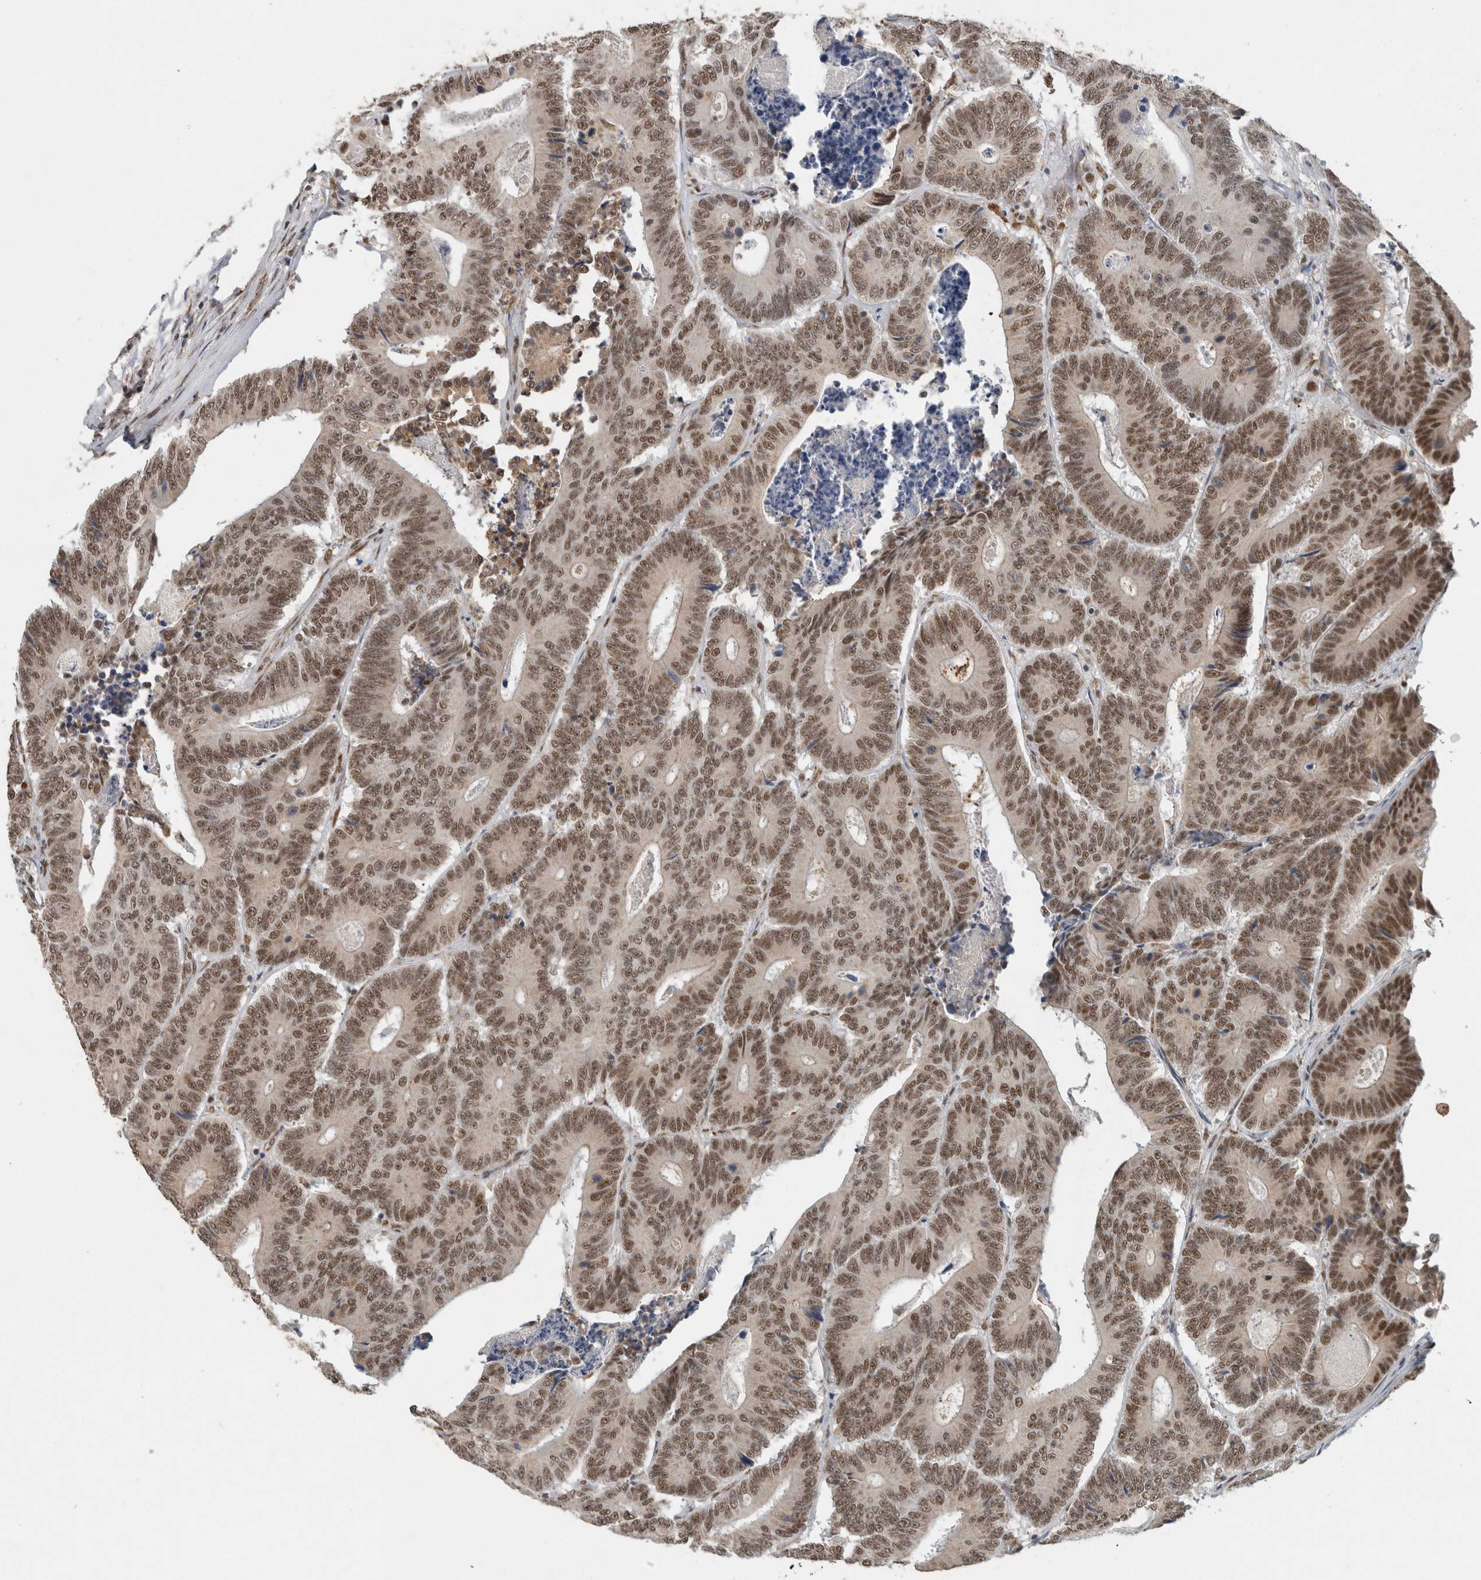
{"staining": {"intensity": "moderate", "quantity": ">75%", "location": "nuclear"}, "tissue": "colorectal cancer", "cell_type": "Tumor cells", "image_type": "cancer", "snomed": [{"axis": "morphology", "description": "Adenocarcinoma, NOS"}, {"axis": "topography", "description": "Colon"}], "caption": "IHC micrograph of human colorectal cancer (adenocarcinoma) stained for a protein (brown), which exhibits medium levels of moderate nuclear expression in approximately >75% of tumor cells.", "gene": "DDX42", "patient": {"sex": "male", "age": 83}}